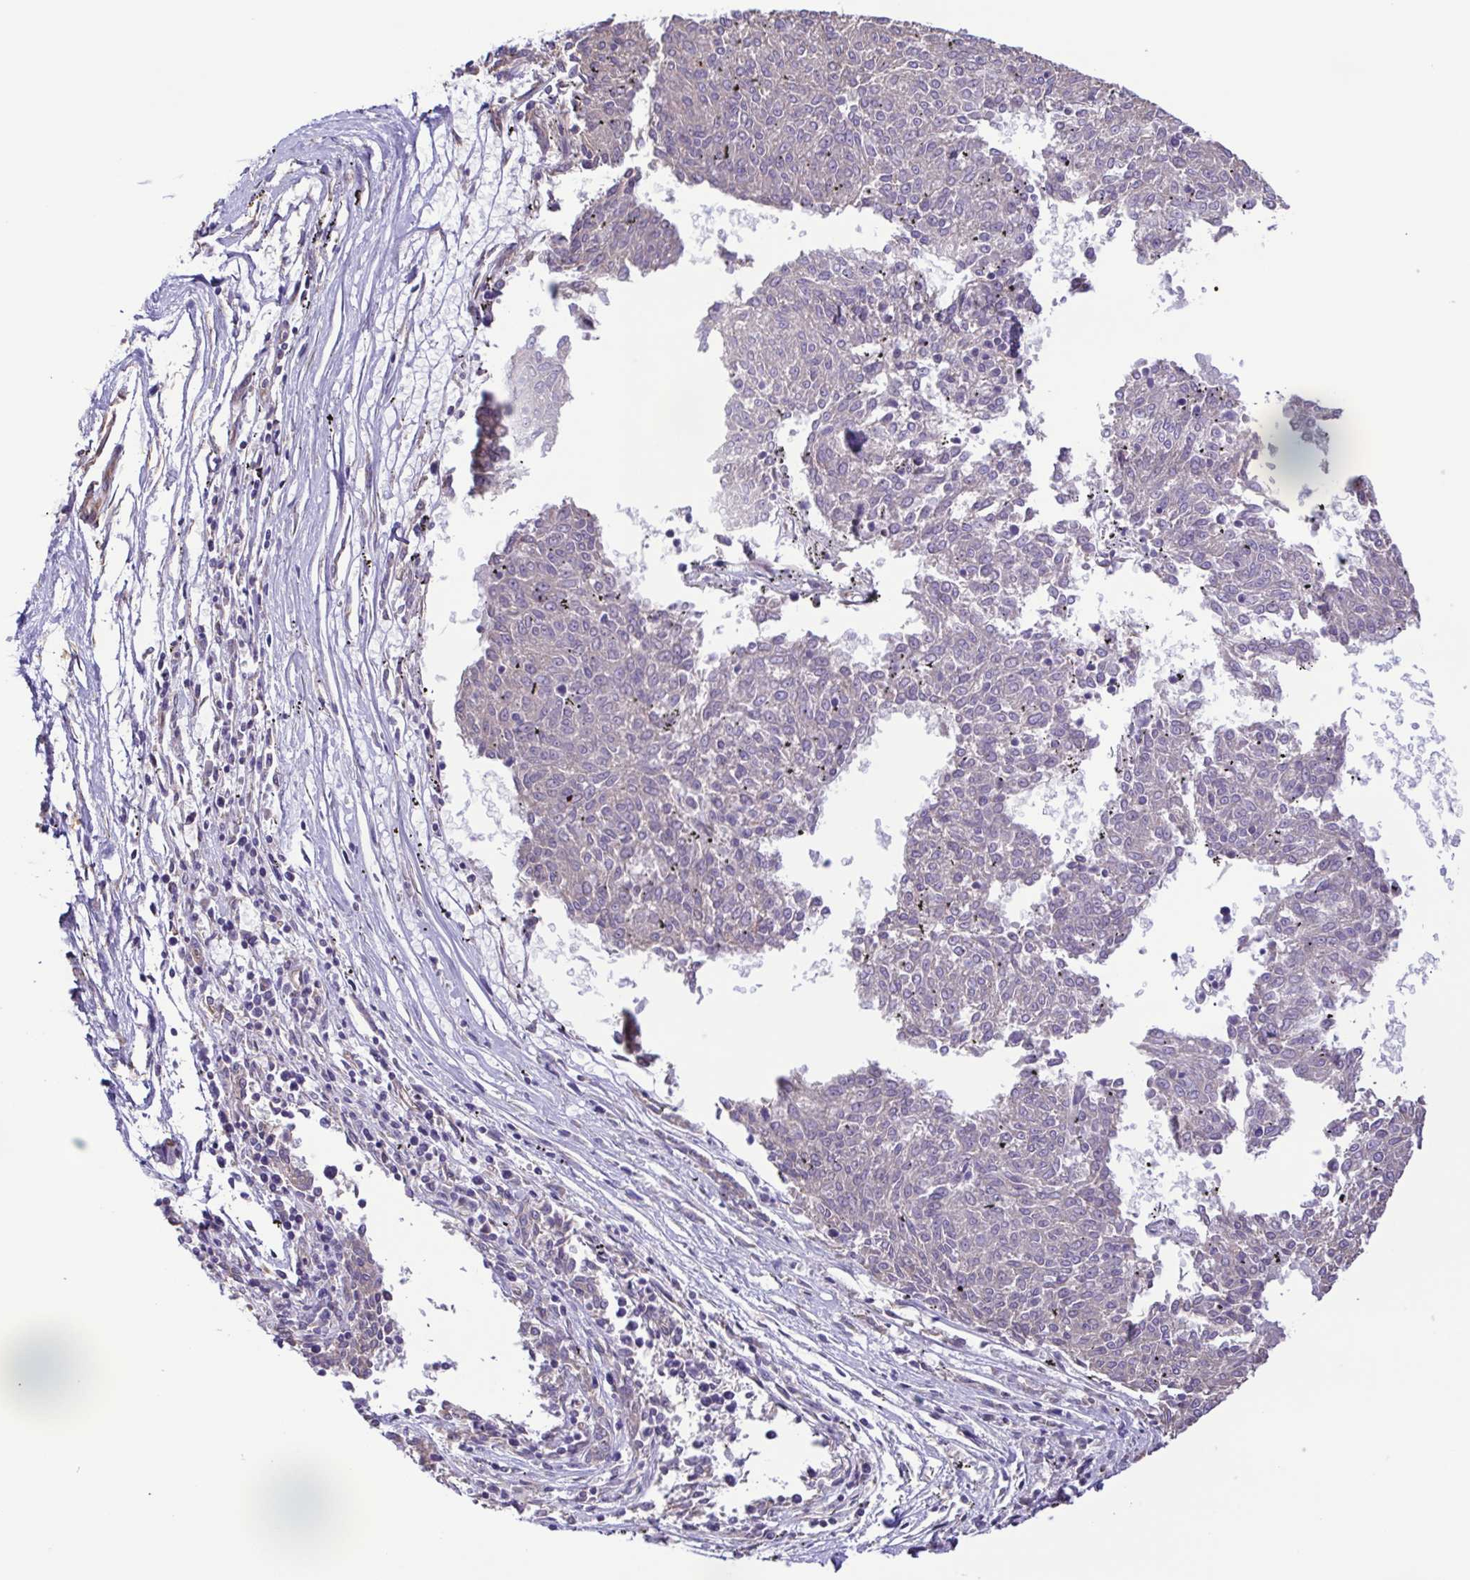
{"staining": {"intensity": "negative", "quantity": "none", "location": "none"}, "tissue": "melanoma", "cell_type": "Tumor cells", "image_type": "cancer", "snomed": [{"axis": "morphology", "description": "Malignant melanoma, NOS"}, {"axis": "topography", "description": "Skin"}], "caption": "Melanoma was stained to show a protein in brown. There is no significant staining in tumor cells.", "gene": "FLT1", "patient": {"sex": "female", "age": 72}}